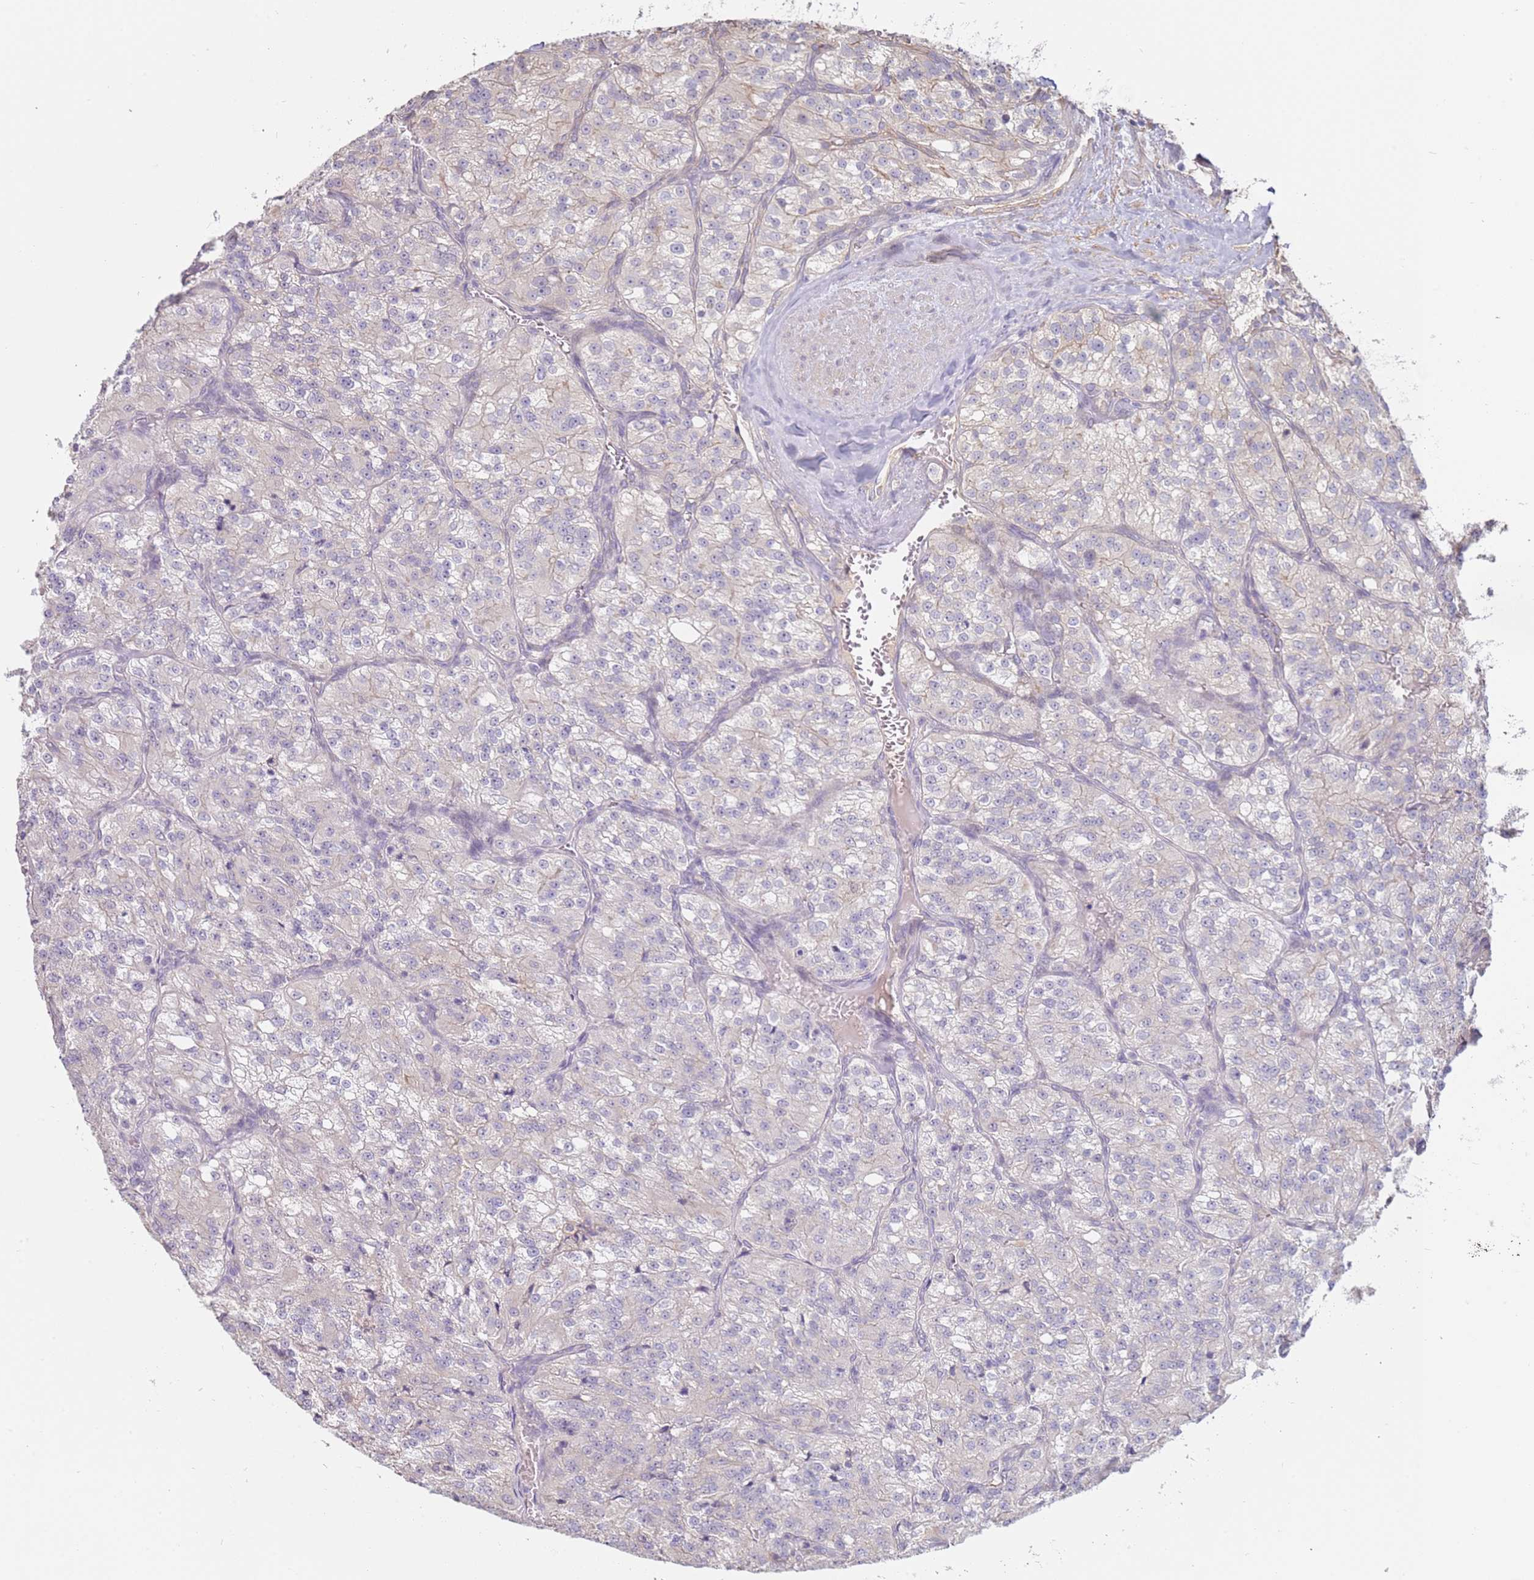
{"staining": {"intensity": "negative", "quantity": "none", "location": "none"}, "tissue": "renal cancer", "cell_type": "Tumor cells", "image_type": "cancer", "snomed": [{"axis": "morphology", "description": "Adenocarcinoma, NOS"}, {"axis": "topography", "description": "Kidney"}], "caption": "An IHC photomicrograph of adenocarcinoma (renal) is shown. There is no staining in tumor cells of adenocarcinoma (renal). The staining is performed using DAB brown chromogen with nuclei counter-stained in using hematoxylin.", "gene": "WDR93", "patient": {"sex": "female", "age": 63}}